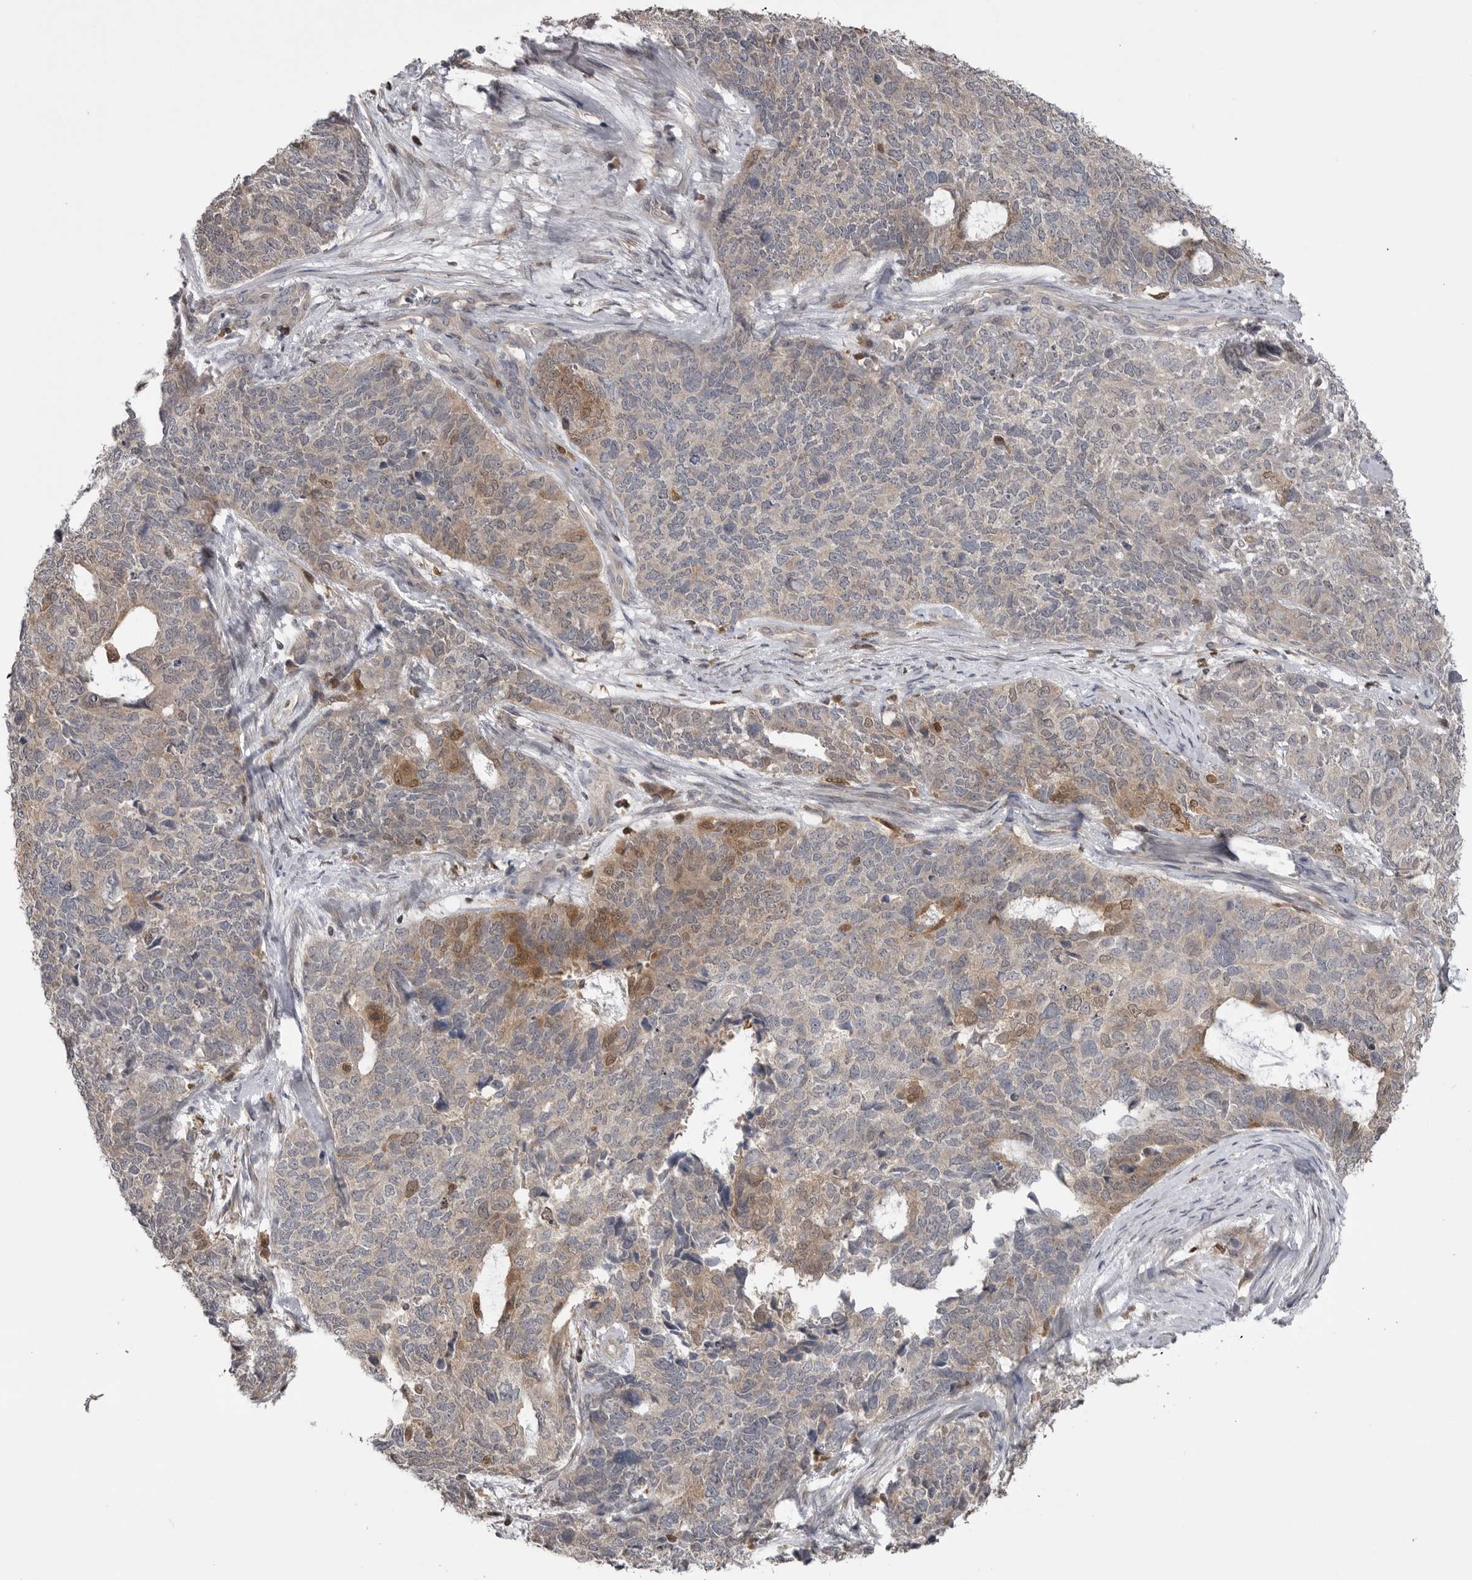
{"staining": {"intensity": "moderate", "quantity": "<25%", "location": "cytoplasmic/membranous,nuclear"}, "tissue": "cervical cancer", "cell_type": "Tumor cells", "image_type": "cancer", "snomed": [{"axis": "morphology", "description": "Squamous cell carcinoma, NOS"}, {"axis": "topography", "description": "Cervix"}], "caption": "Immunohistochemistry (IHC) (DAB (3,3'-diaminobenzidine)) staining of cervical cancer demonstrates moderate cytoplasmic/membranous and nuclear protein expression in about <25% of tumor cells. (DAB (3,3'-diaminobenzidine) = brown stain, brightfield microscopy at high magnification).", "gene": "MAPK13", "patient": {"sex": "female", "age": 63}}